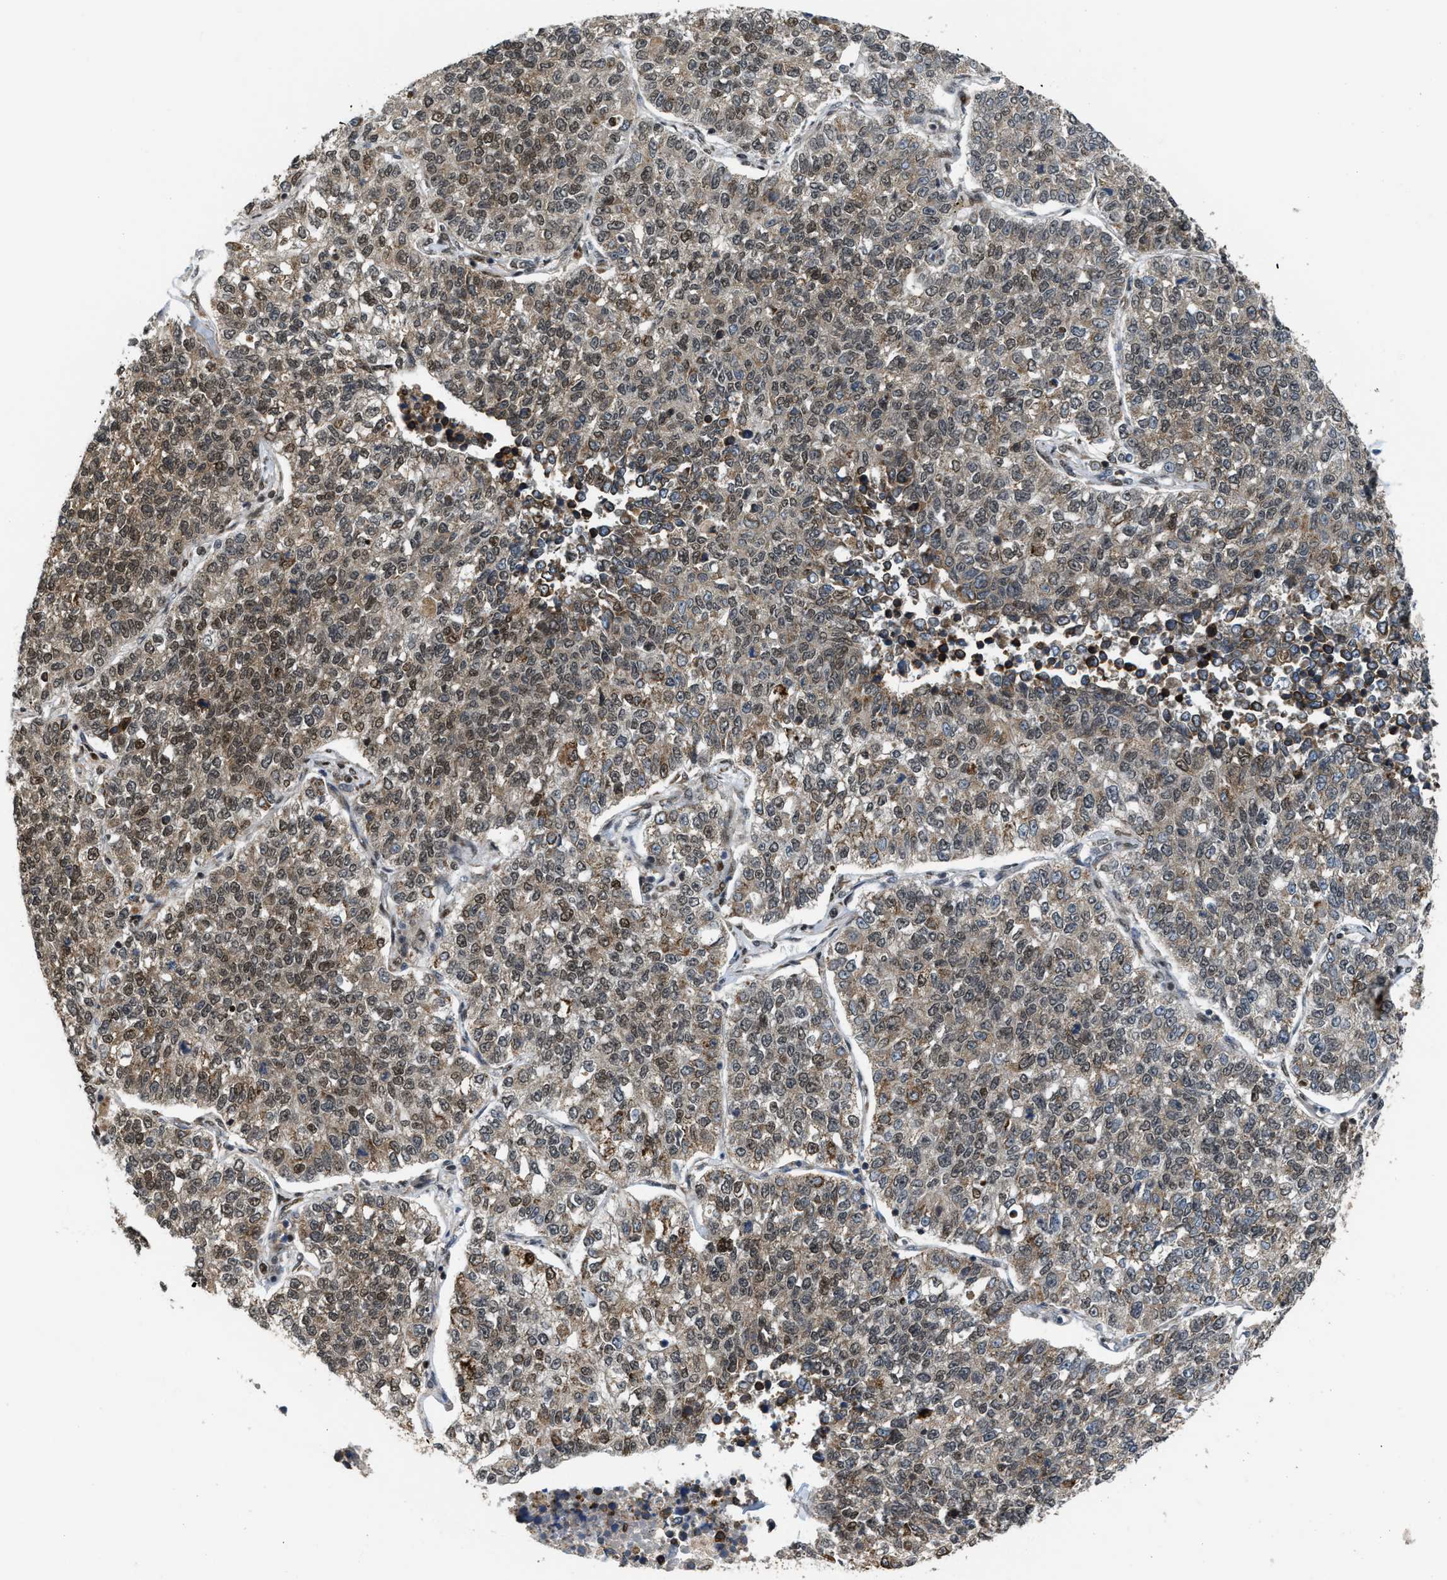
{"staining": {"intensity": "moderate", "quantity": "25%-75%", "location": "nuclear"}, "tissue": "lung cancer", "cell_type": "Tumor cells", "image_type": "cancer", "snomed": [{"axis": "morphology", "description": "Adenocarcinoma, NOS"}, {"axis": "topography", "description": "Lung"}], "caption": "This histopathology image exhibits lung cancer stained with immunohistochemistry (IHC) to label a protein in brown. The nuclear of tumor cells show moderate positivity for the protein. Nuclei are counter-stained blue.", "gene": "ZNF250", "patient": {"sex": "male", "age": 49}}